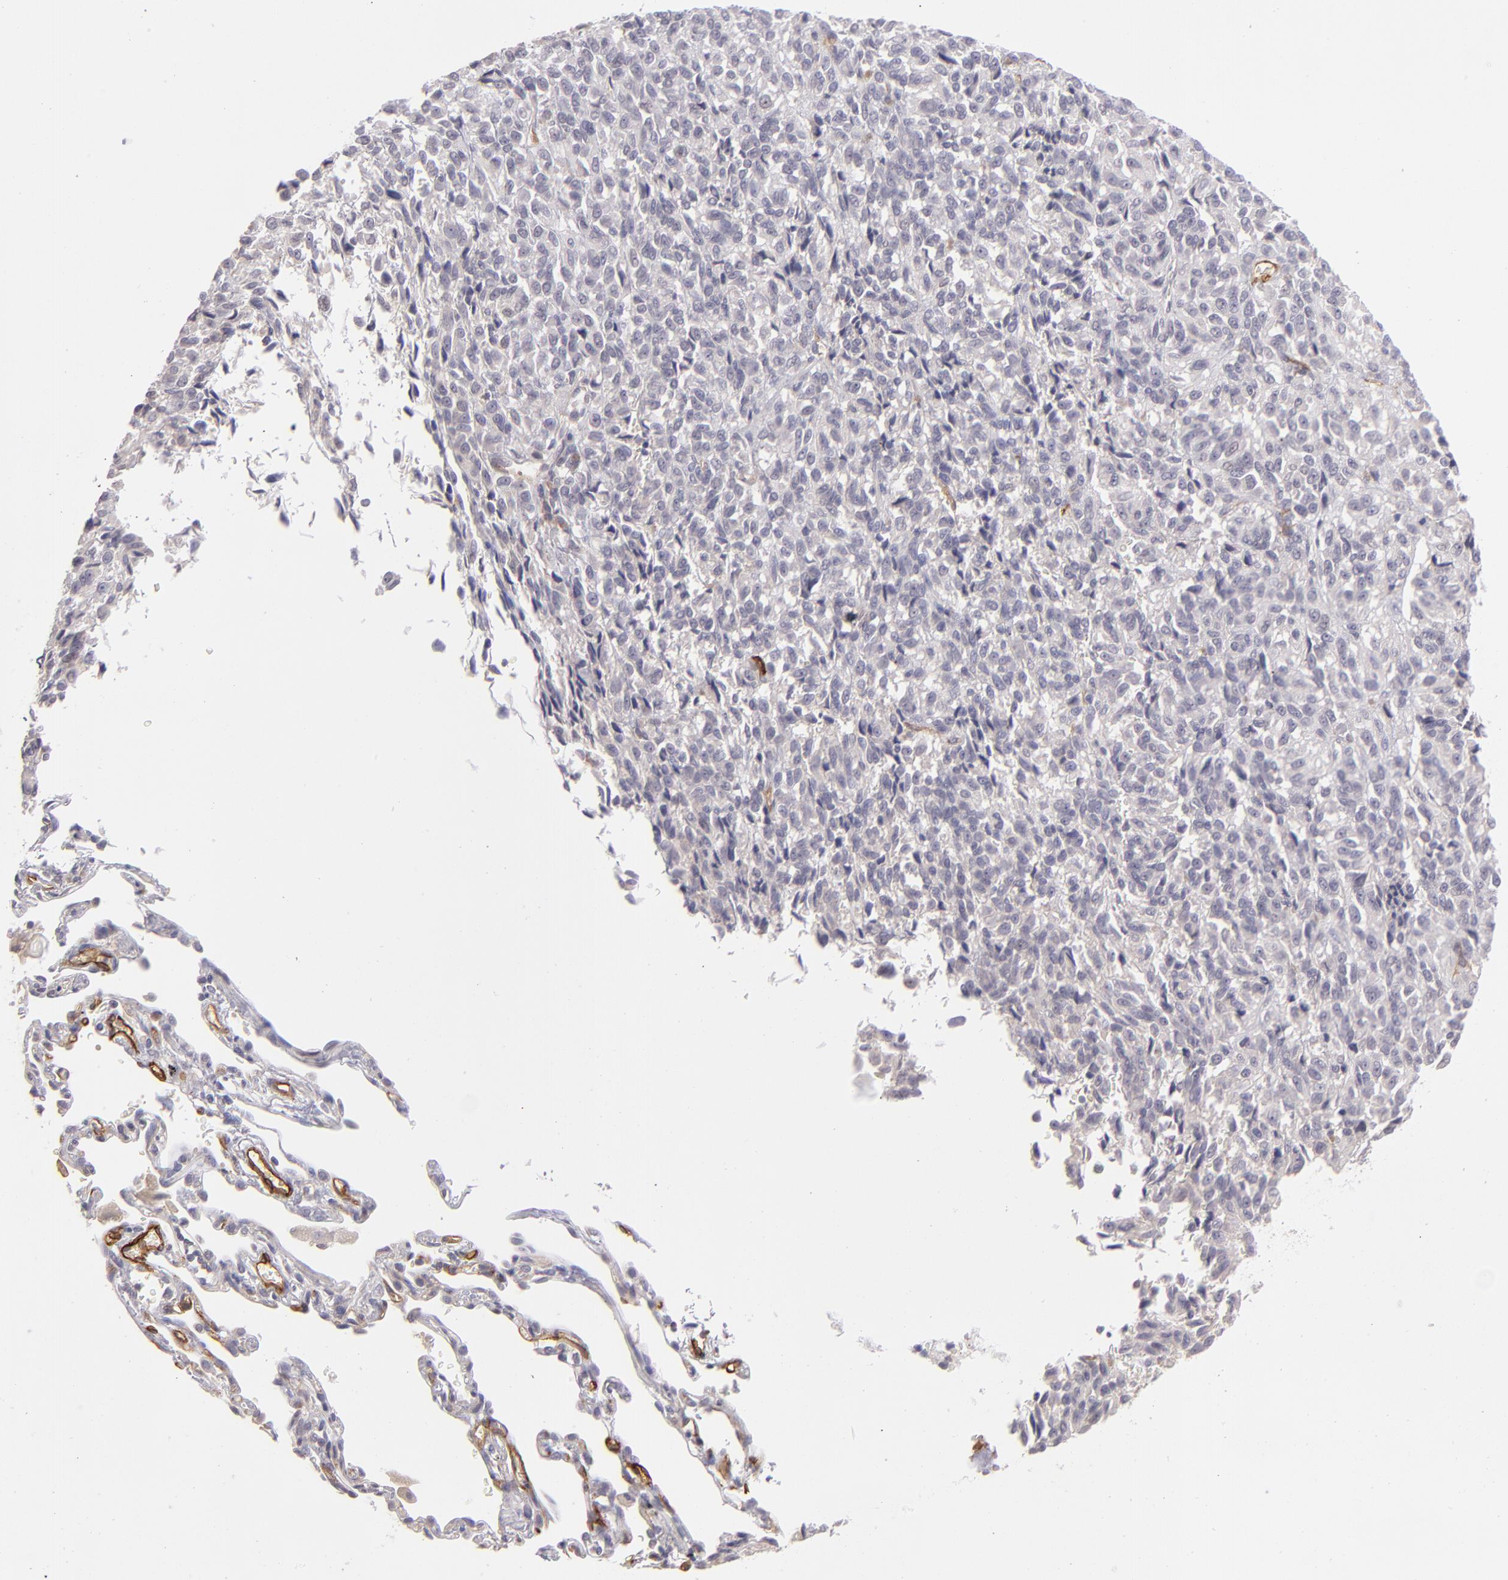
{"staining": {"intensity": "negative", "quantity": "none", "location": "none"}, "tissue": "melanoma", "cell_type": "Tumor cells", "image_type": "cancer", "snomed": [{"axis": "morphology", "description": "Malignant melanoma, Metastatic site"}, {"axis": "topography", "description": "Lung"}], "caption": "A high-resolution photomicrograph shows immunohistochemistry staining of melanoma, which reveals no significant positivity in tumor cells.", "gene": "THBD", "patient": {"sex": "male", "age": 64}}